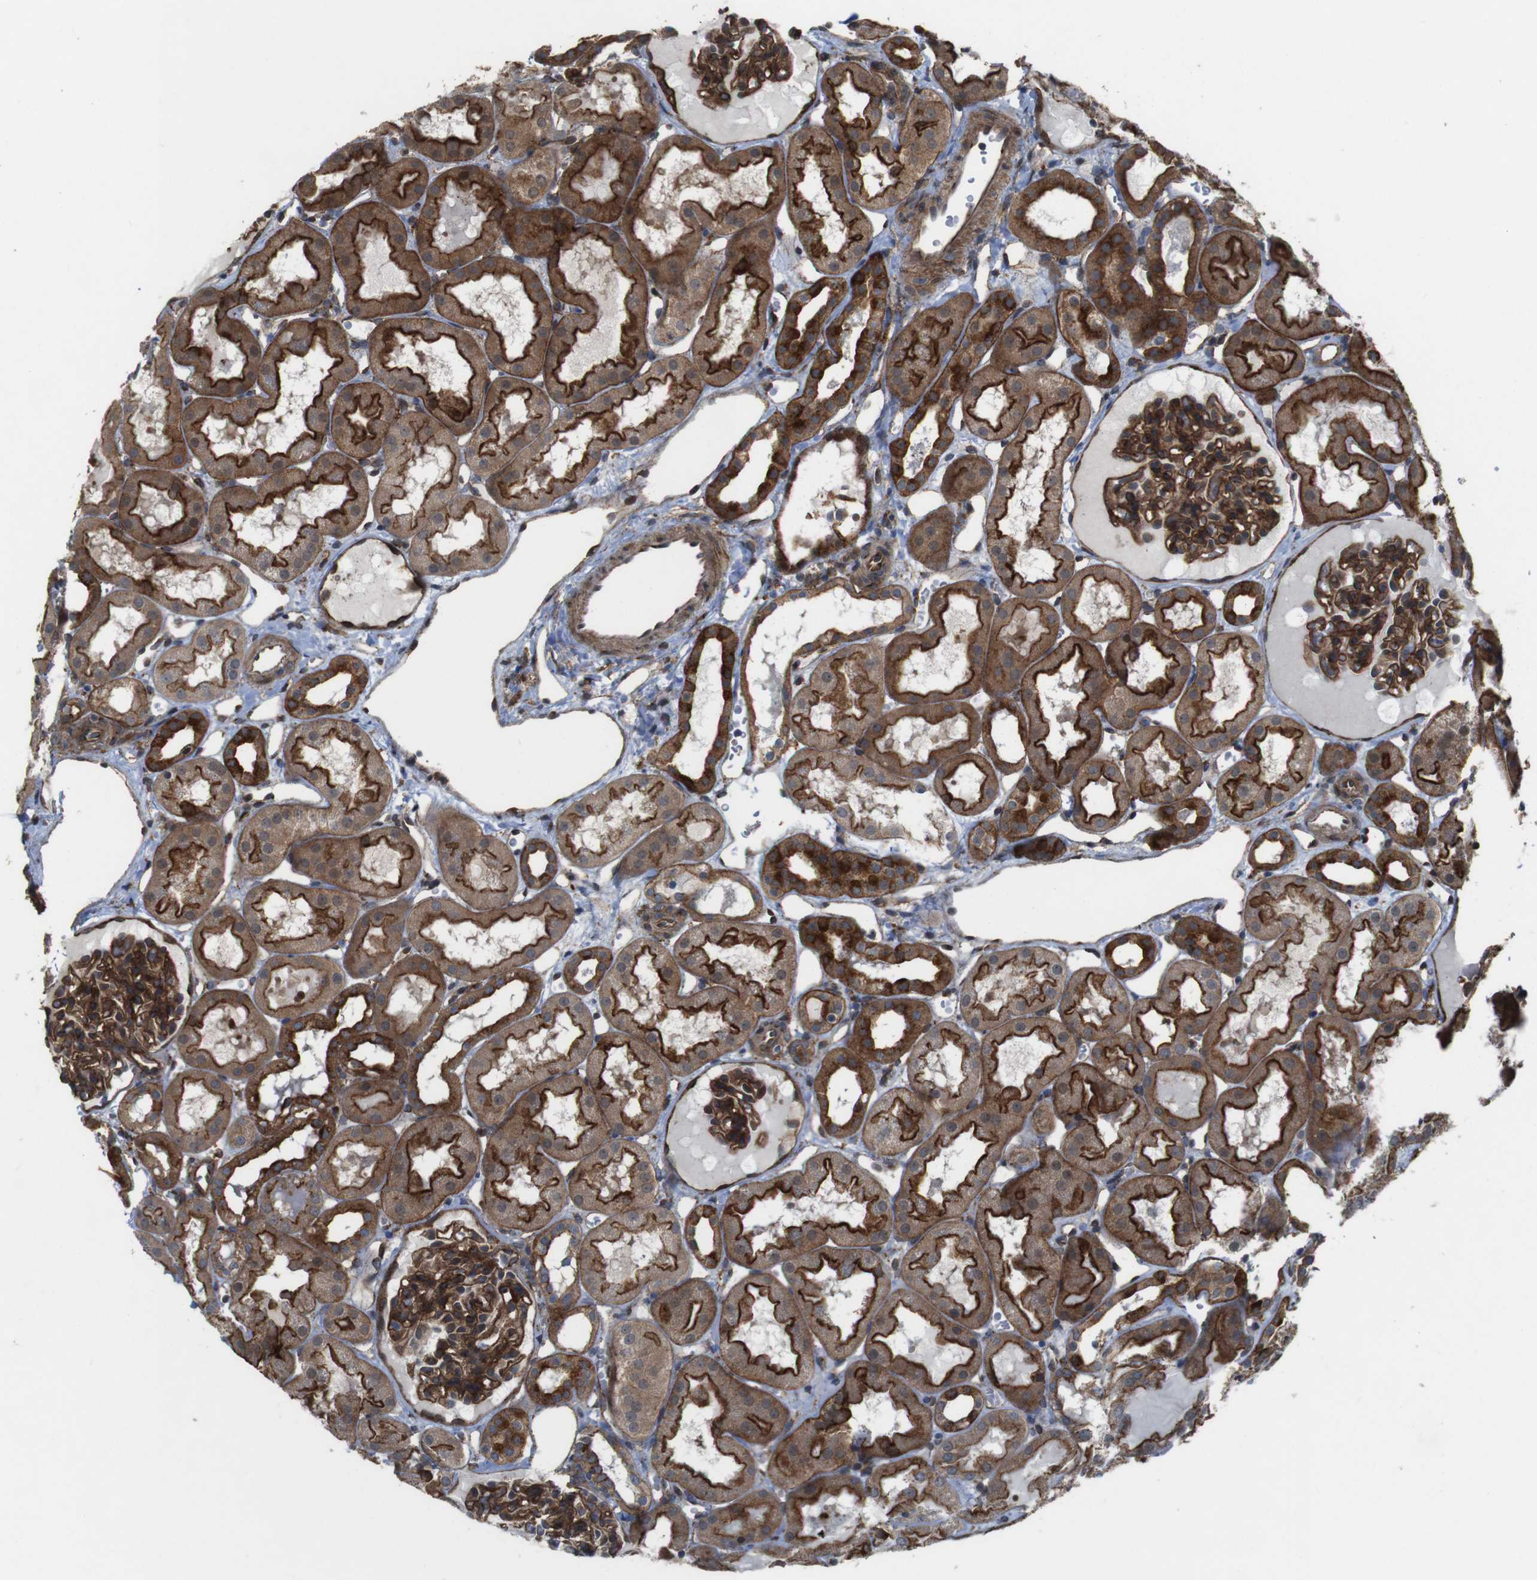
{"staining": {"intensity": "strong", "quantity": ">75%", "location": "cytoplasmic/membranous"}, "tissue": "kidney", "cell_type": "Cells in glomeruli", "image_type": "normal", "snomed": [{"axis": "morphology", "description": "Normal tissue, NOS"}, {"axis": "topography", "description": "Kidney"}, {"axis": "topography", "description": "Urinary bladder"}], "caption": "This image reveals benign kidney stained with immunohistochemistry (IHC) to label a protein in brown. The cytoplasmic/membranous of cells in glomeruli show strong positivity for the protein. Nuclei are counter-stained blue.", "gene": "PTGER4", "patient": {"sex": "male", "age": 16}}